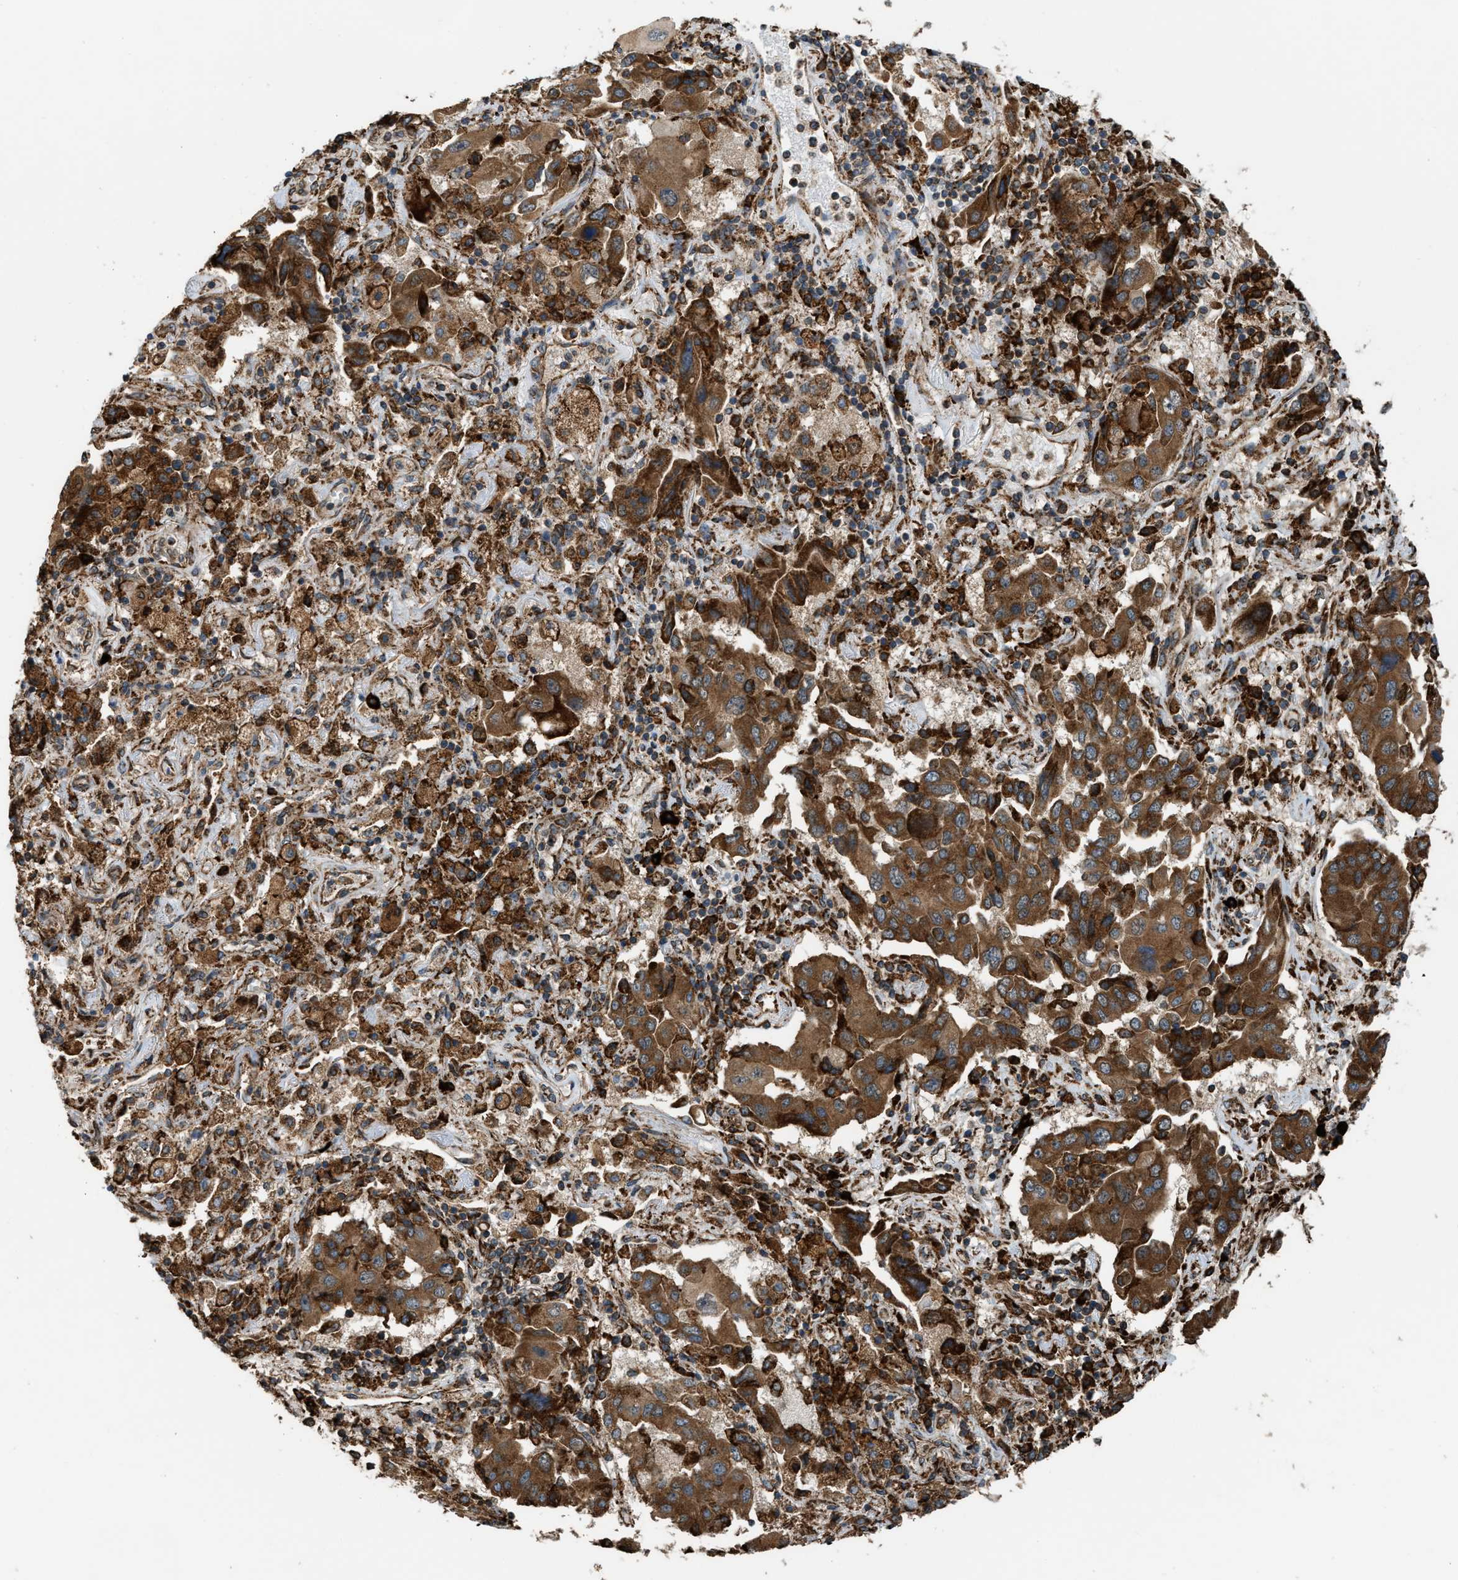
{"staining": {"intensity": "moderate", "quantity": ">75%", "location": "cytoplasmic/membranous"}, "tissue": "lung cancer", "cell_type": "Tumor cells", "image_type": "cancer", "snomed": [{"axis": "morphology", "description": "Adenocarcinoma, NOS"}, {"axis": "topography", "description": "Lung"}], "caption": "A brown stain highlights moderate cytoplasmic/membranous expression of a protein in lung cancer tumor cells.", "gene": "BAIAP2L1", "patient": {"sex": "female", "age": 65}}